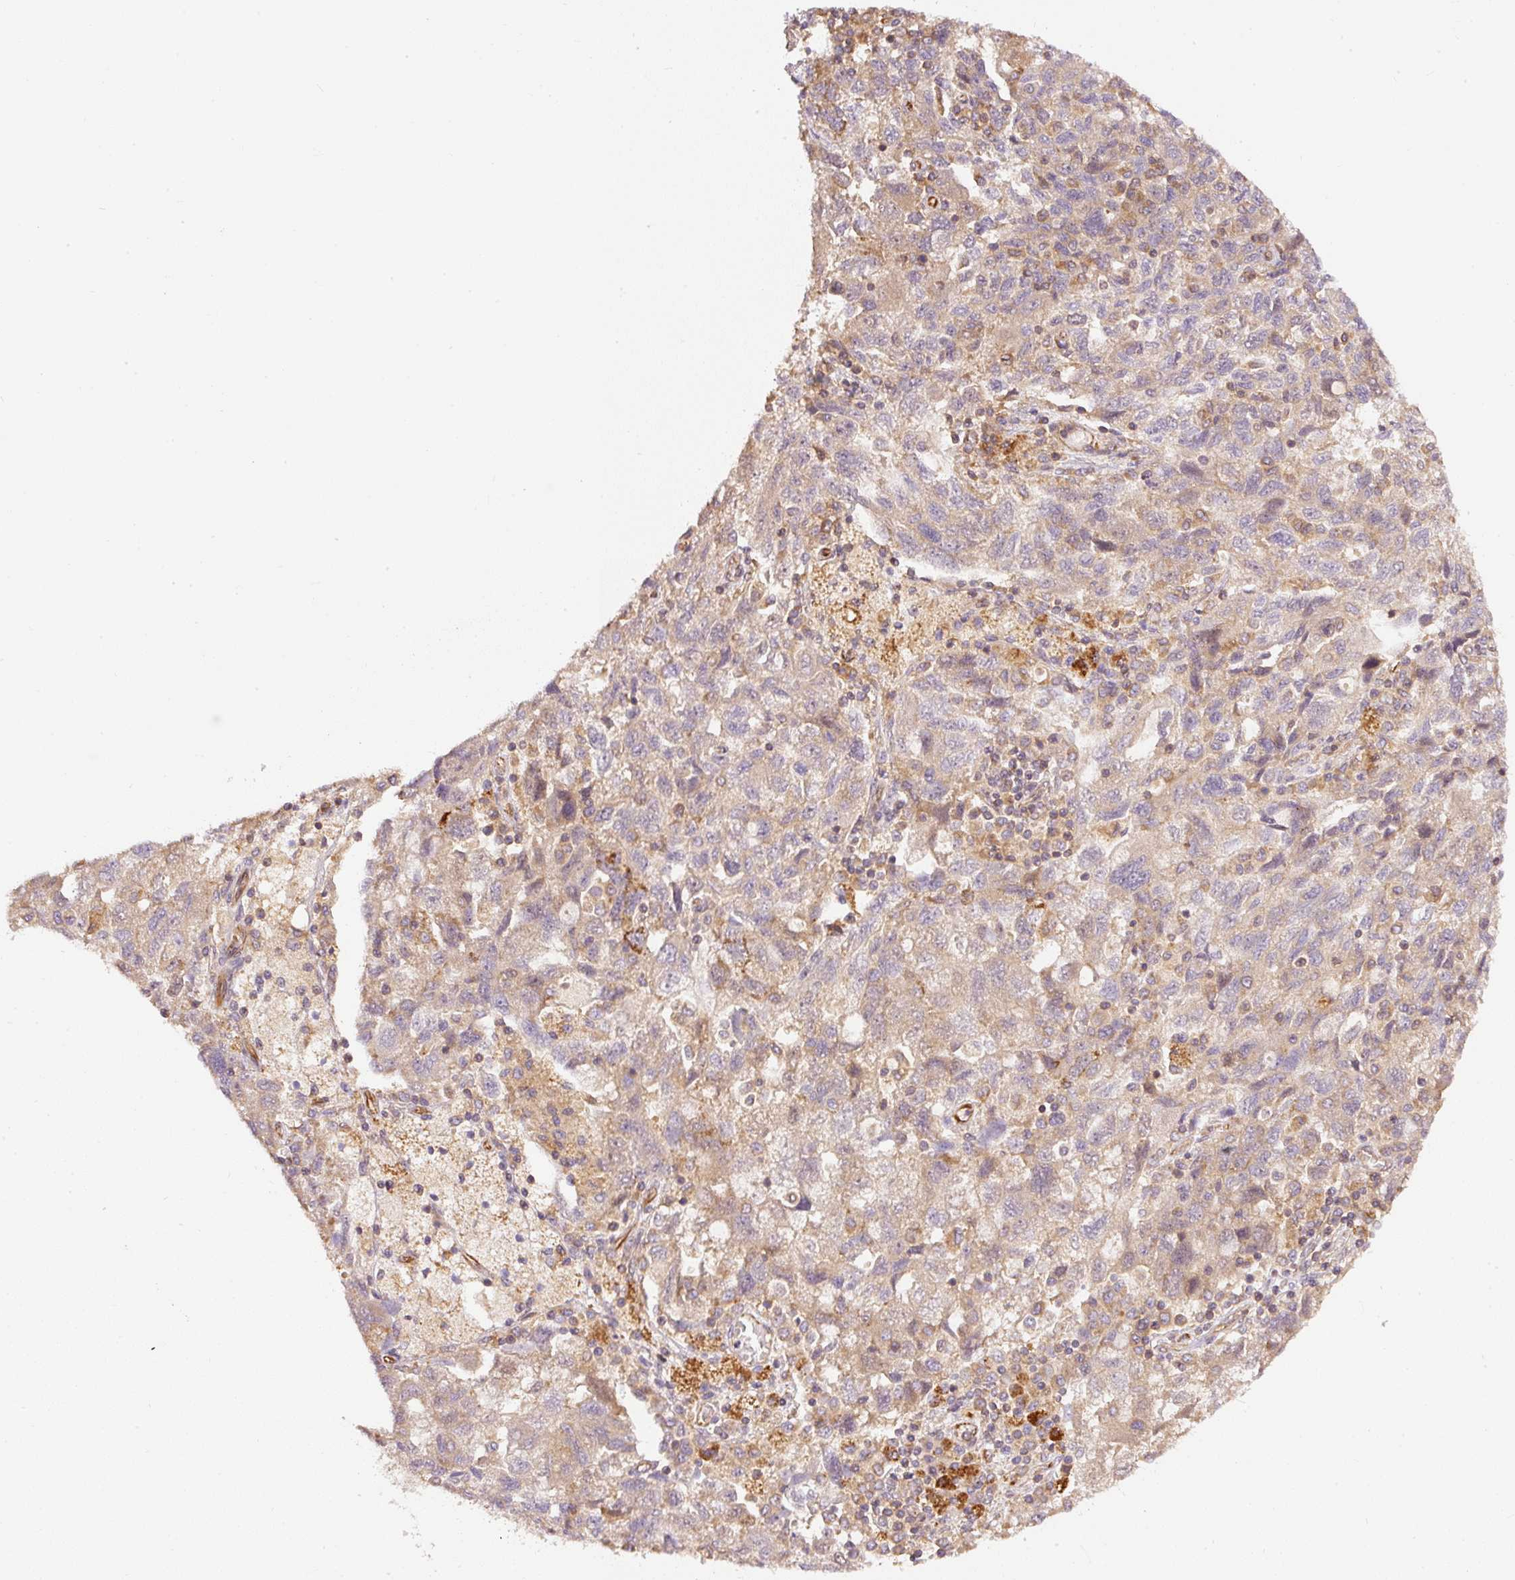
{"staining": {"intensity": "weak", "quantity": "<25%", "location": "cytoplasmic/membranous"}, "tissue": "ovarian cancer", "cell_type": "Tumor cells", "image_type": "cancer", "snomed": [{"axis": "morphology", "description": "Carcinoma, NOS"}, {"axis": "morphology", "description": "Cystadenocarcinoma, serous, NOS"}, {"axis": "topography", "description": "Ovary"}], "caption": "High magnification brightfield microscopy of serous cystadenocarcinoma (ovarian) stained with DAB (3,3'-diaminobenzidine) (brown) and counterstained with hematoxylin (blue): tumor cells show no significant expression. The staining is performed using DAB brown chromogen with nuclei counter-stained in using hematoxylin.", "gene": "PCK2", "patient": {"sex": "female", "age": 69}}